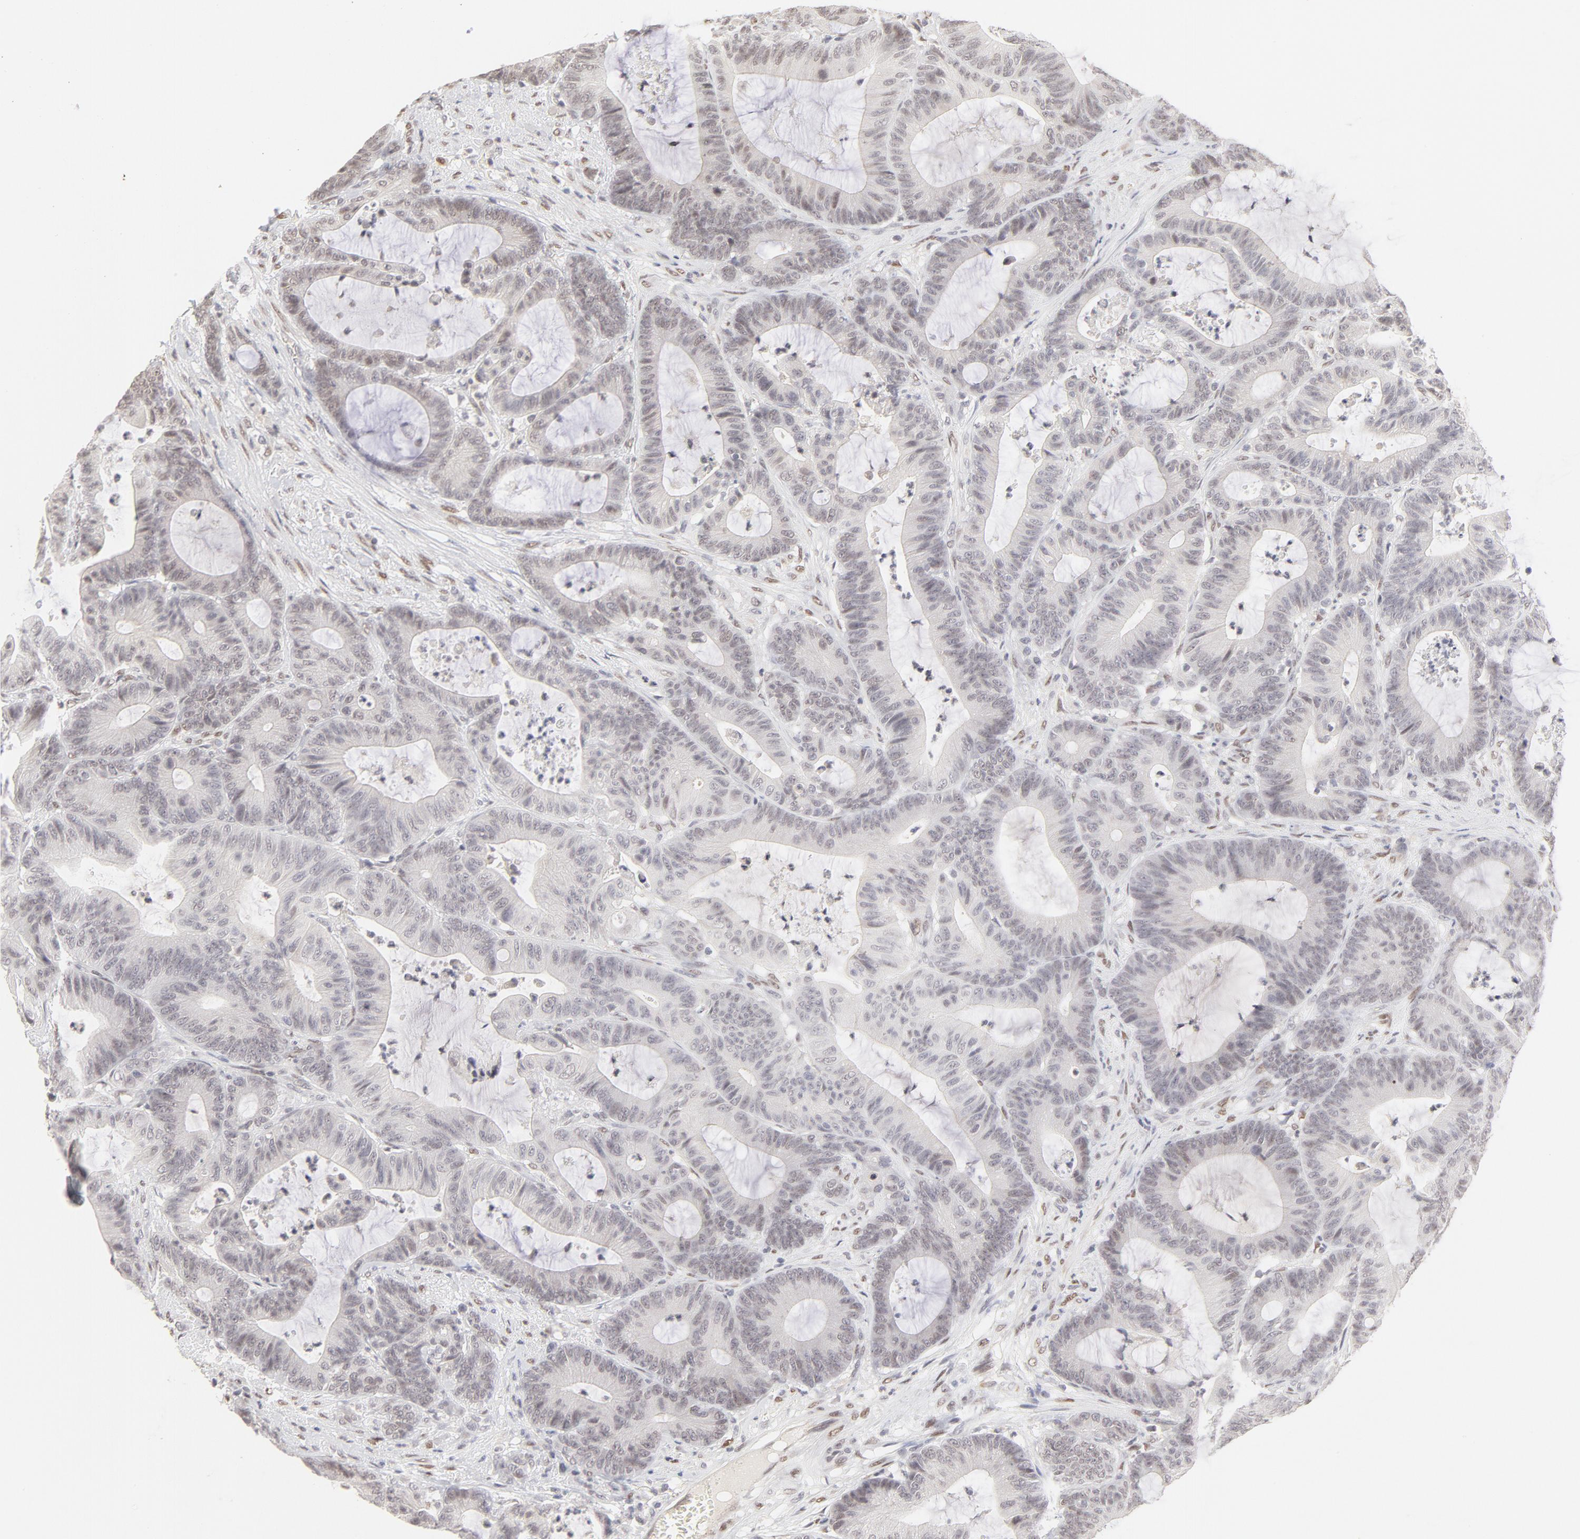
{"staining": {"intensity": "weak", "quantity": "<25%", "location": "nuclear"}, "tissue": "colorectal cancer", "cell_type": "Tumor cells", "image_type": "cancer", "snomed": [{"axis": "morphology", "description": "Adenocarcinoma, NOS"}, {"axis": "topography", "description": "Colon"}], "caption": "Immunohistochemical staining of human adenocarcinoma (colorectal) shows no significant staining in tumor cells.", "gene": "PBX3", "patient": {"sex": "female", "age": 84}}